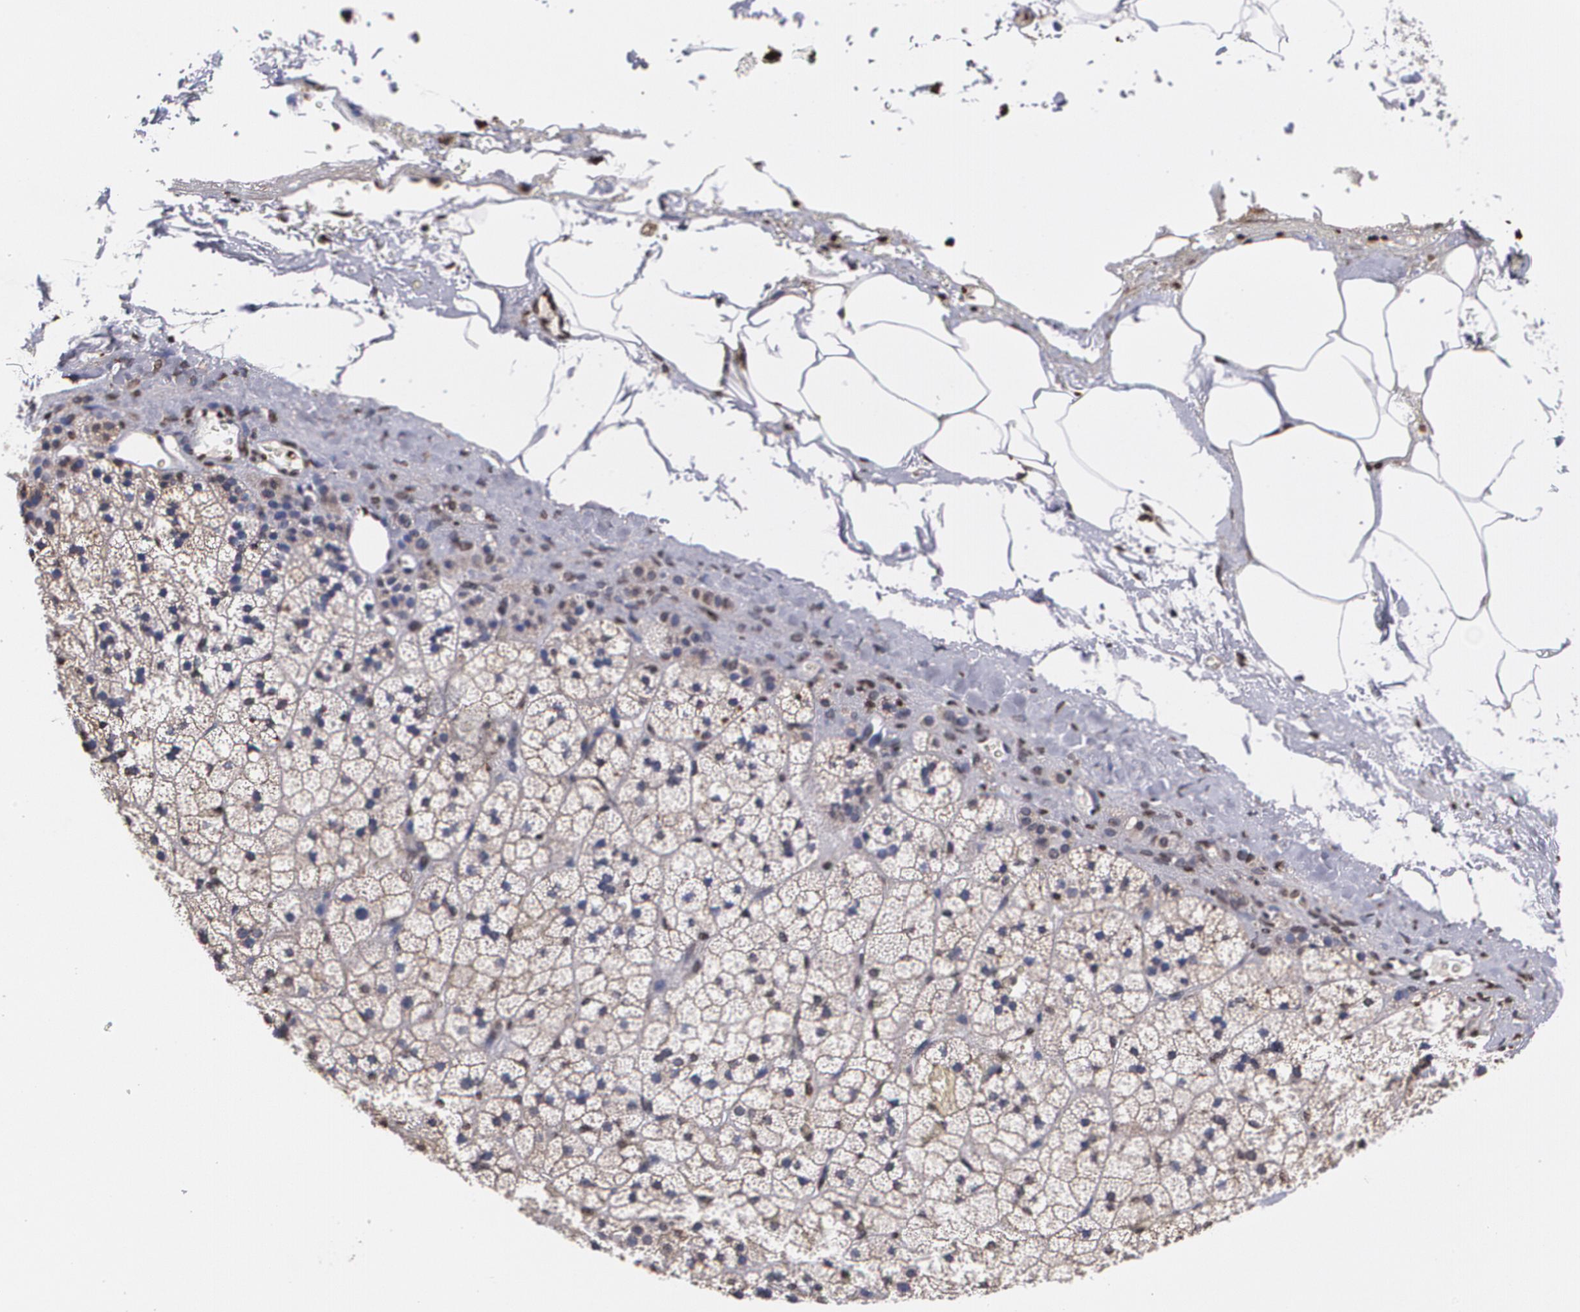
{"staining": {"intensity": "weak", "quantity": "25%-75%", "location": "cytoplasmic/membranous,nuclear"}, "tissue": "adrenal gland", "cell_type": "Glandular cells", "image_type": "normal", "snomed": [{"axis": "morphology", "description": "Normal tissue, NOS"}, {"axis": "topography", "description": "Adrenal gland"}], "caption": "Immunohistochemistry (IHC) micrograph of normal human adrenal gland stained for a protein (brown), which exhibits low levels of weak cytoplasmic/membranous,nuclear expression in approximately 25%-75% of glandular cells.", "gene": "MVP", "patient": {"sex": "male", "age": 35}}